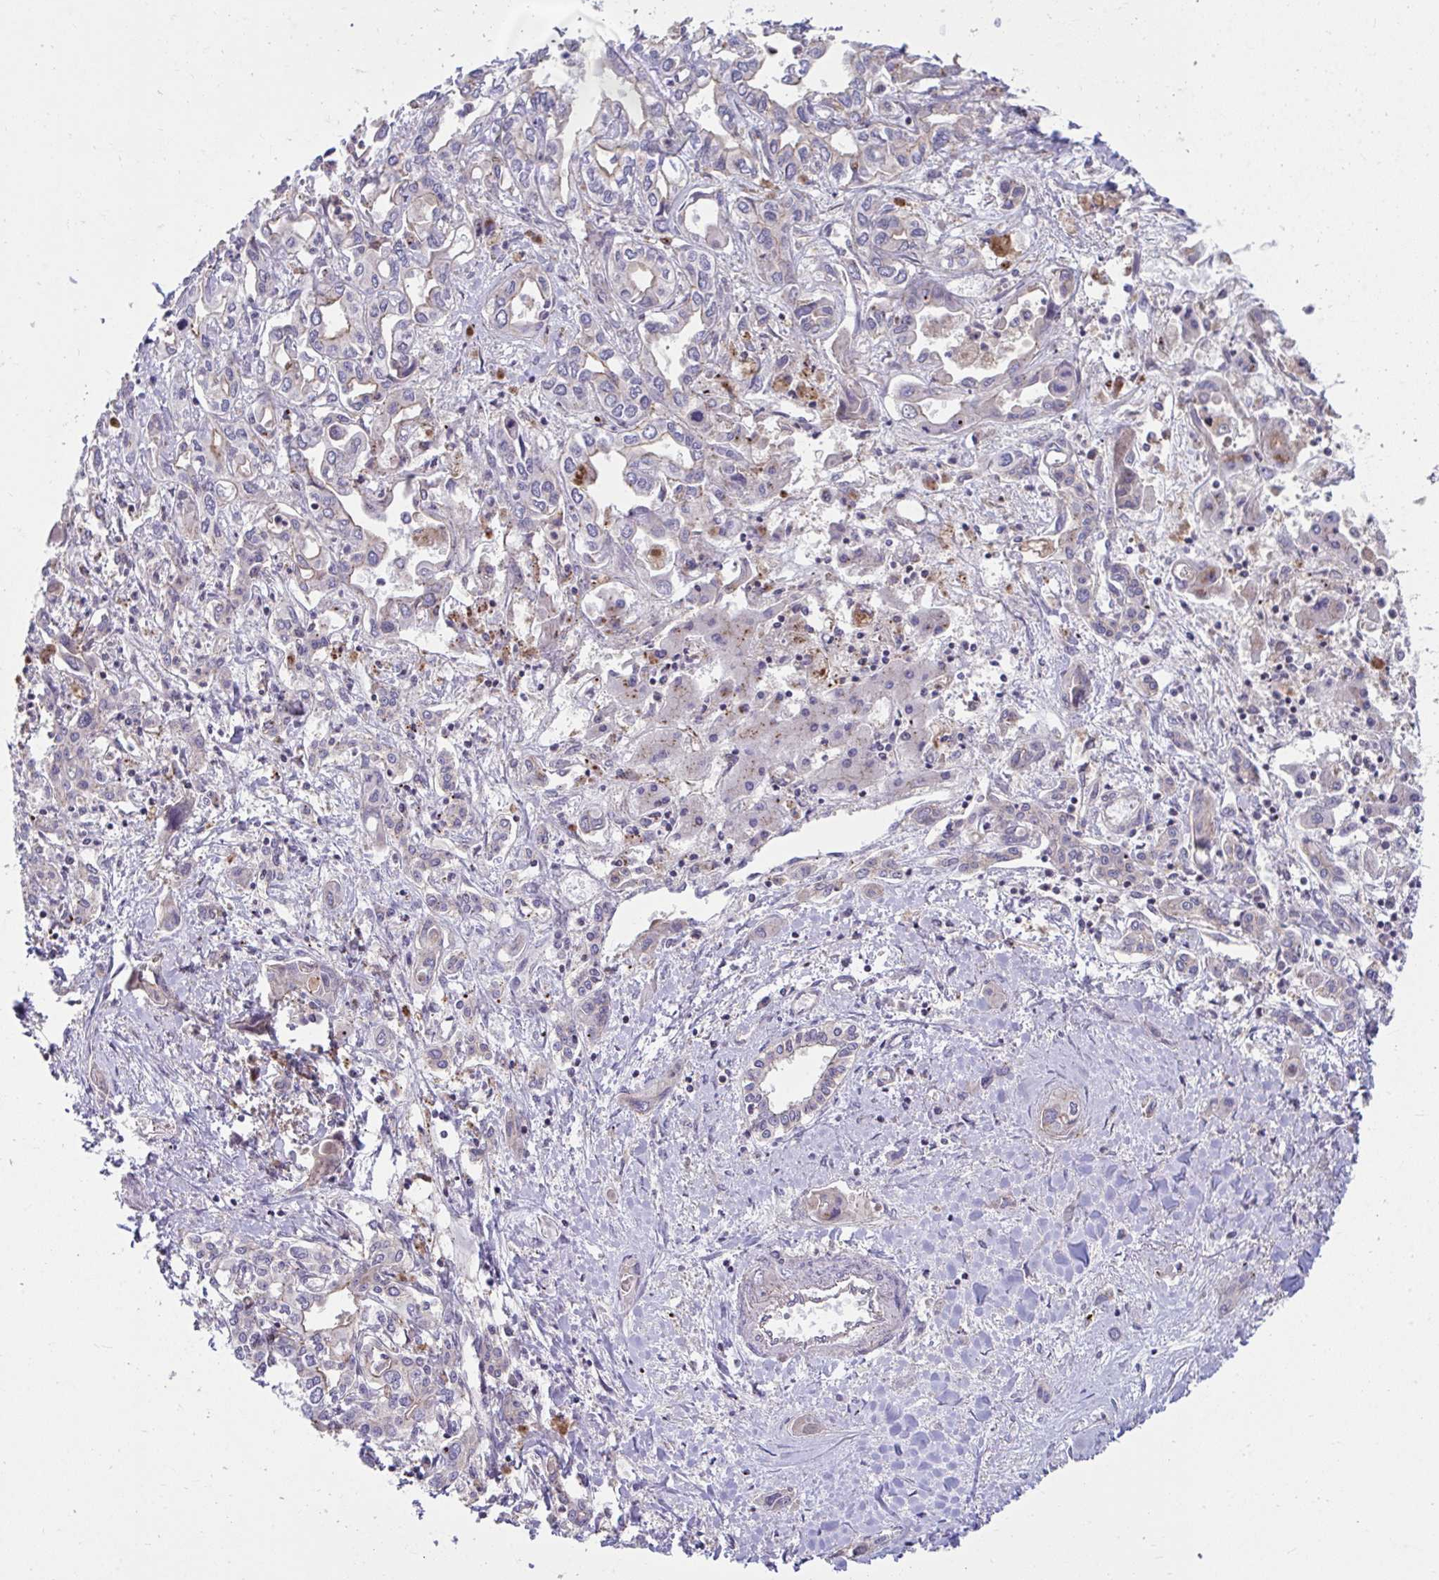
{"staining": {"intensity": "moderate", "quantity": "25%-75%", "location": "cytoplasmic/membranous"}, "tissue": "liver cancer", "cell_type": "Tumor cells", "image_type": "cancer", "snomed": [{"axis": "morphology", "description": "Cholangiocarcinoma"}, {"axis": "topography", "description": "Liver"}], "caption": "Protein analysis of cholangiocarcinoma (liver) tissue reveals moderate cytoplasmic/membranous staining in approximately 25%-75% of tumor cells. (brown staining indicates protein expression, while blue staining denotes nuclei).", "gene": "IST1", "patient": {"sex": "female", "age": 64}}